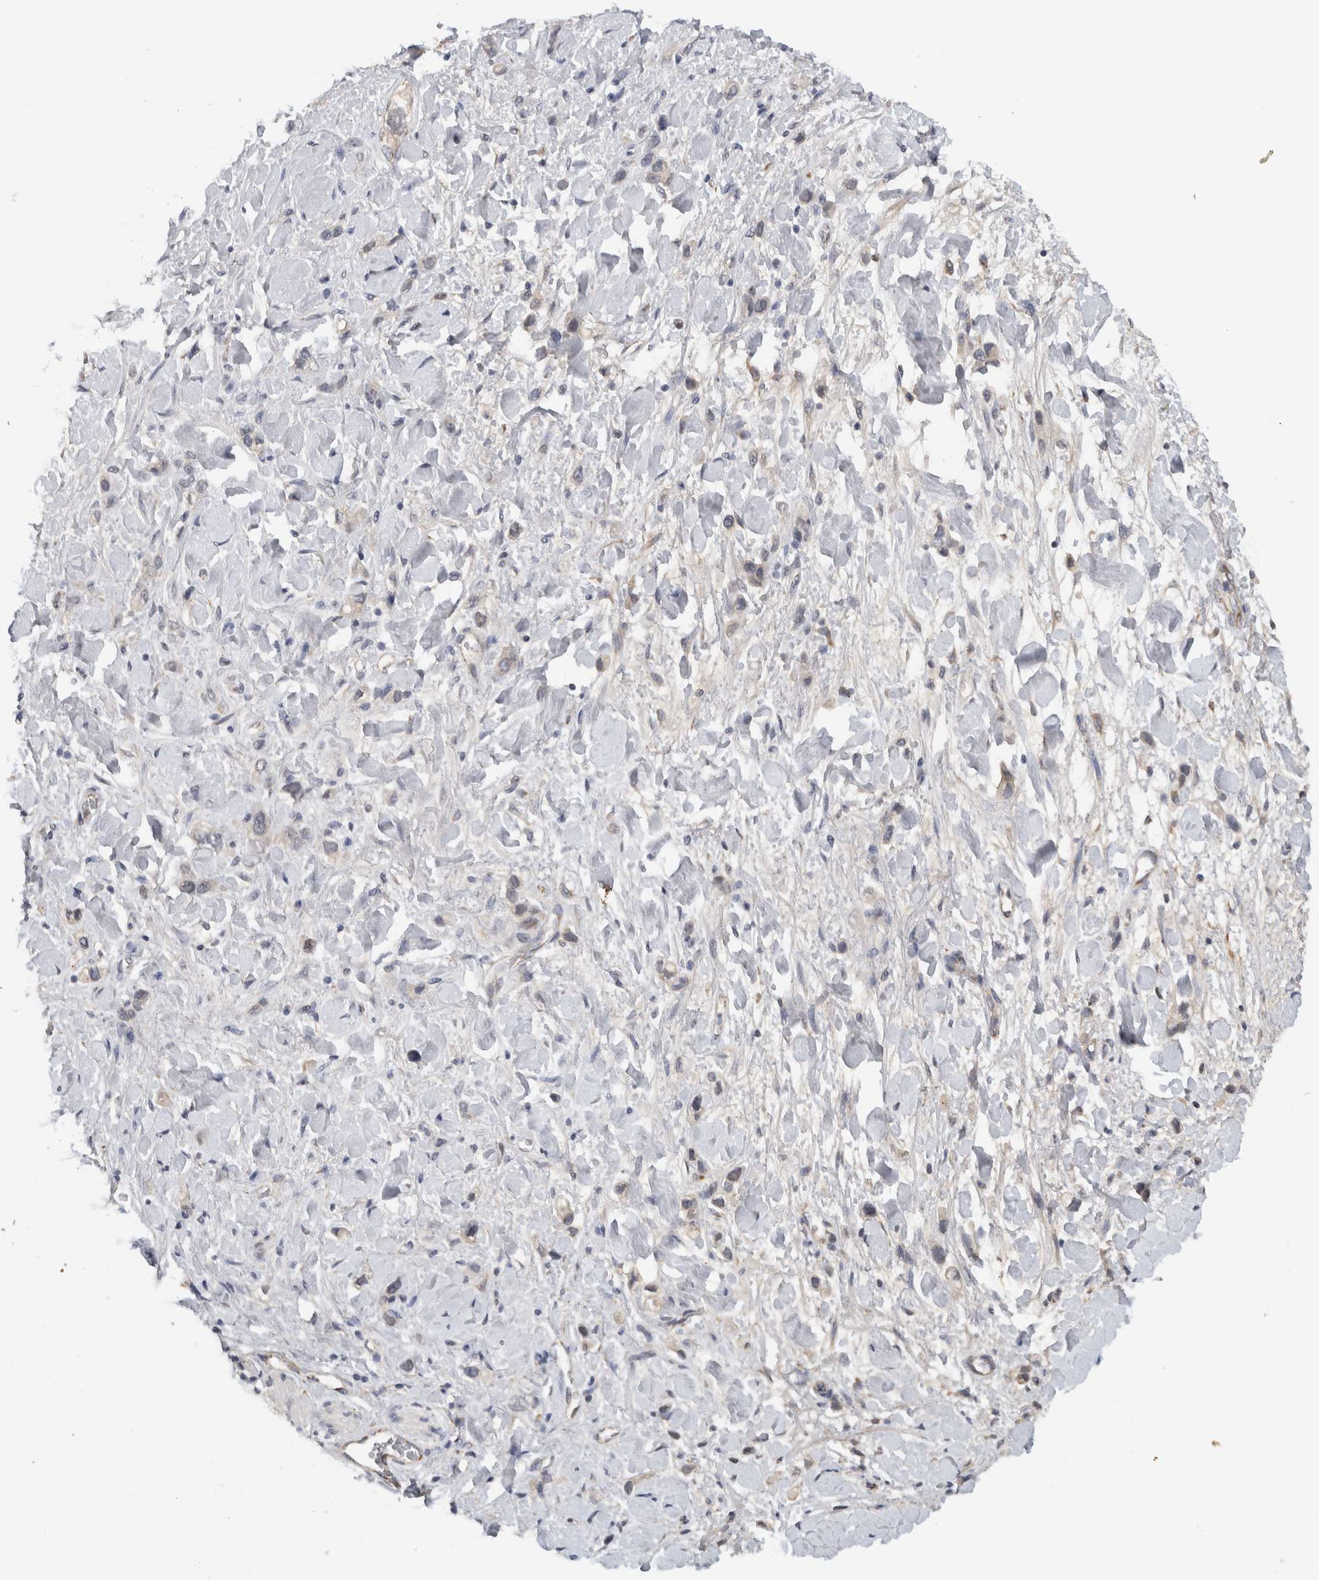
{"staining": {"intensity": "negative", "quantity": "none", "location": "none"}, "tissue": "stomach cancer", "cell_type": "Tumor cells", "image_type": "cancer", "snomed": [{"axis": "morphology", "description": "Adenocarcinoma, NOS"}, {"axis": "topography", "description": "Stomach"}], "caption": "Tumor cells are negative for protein expression in human stomach cancer (adenocarcinoma).", "gene": "DYRK2", "patient": {"sex": "female", "age": 65}}